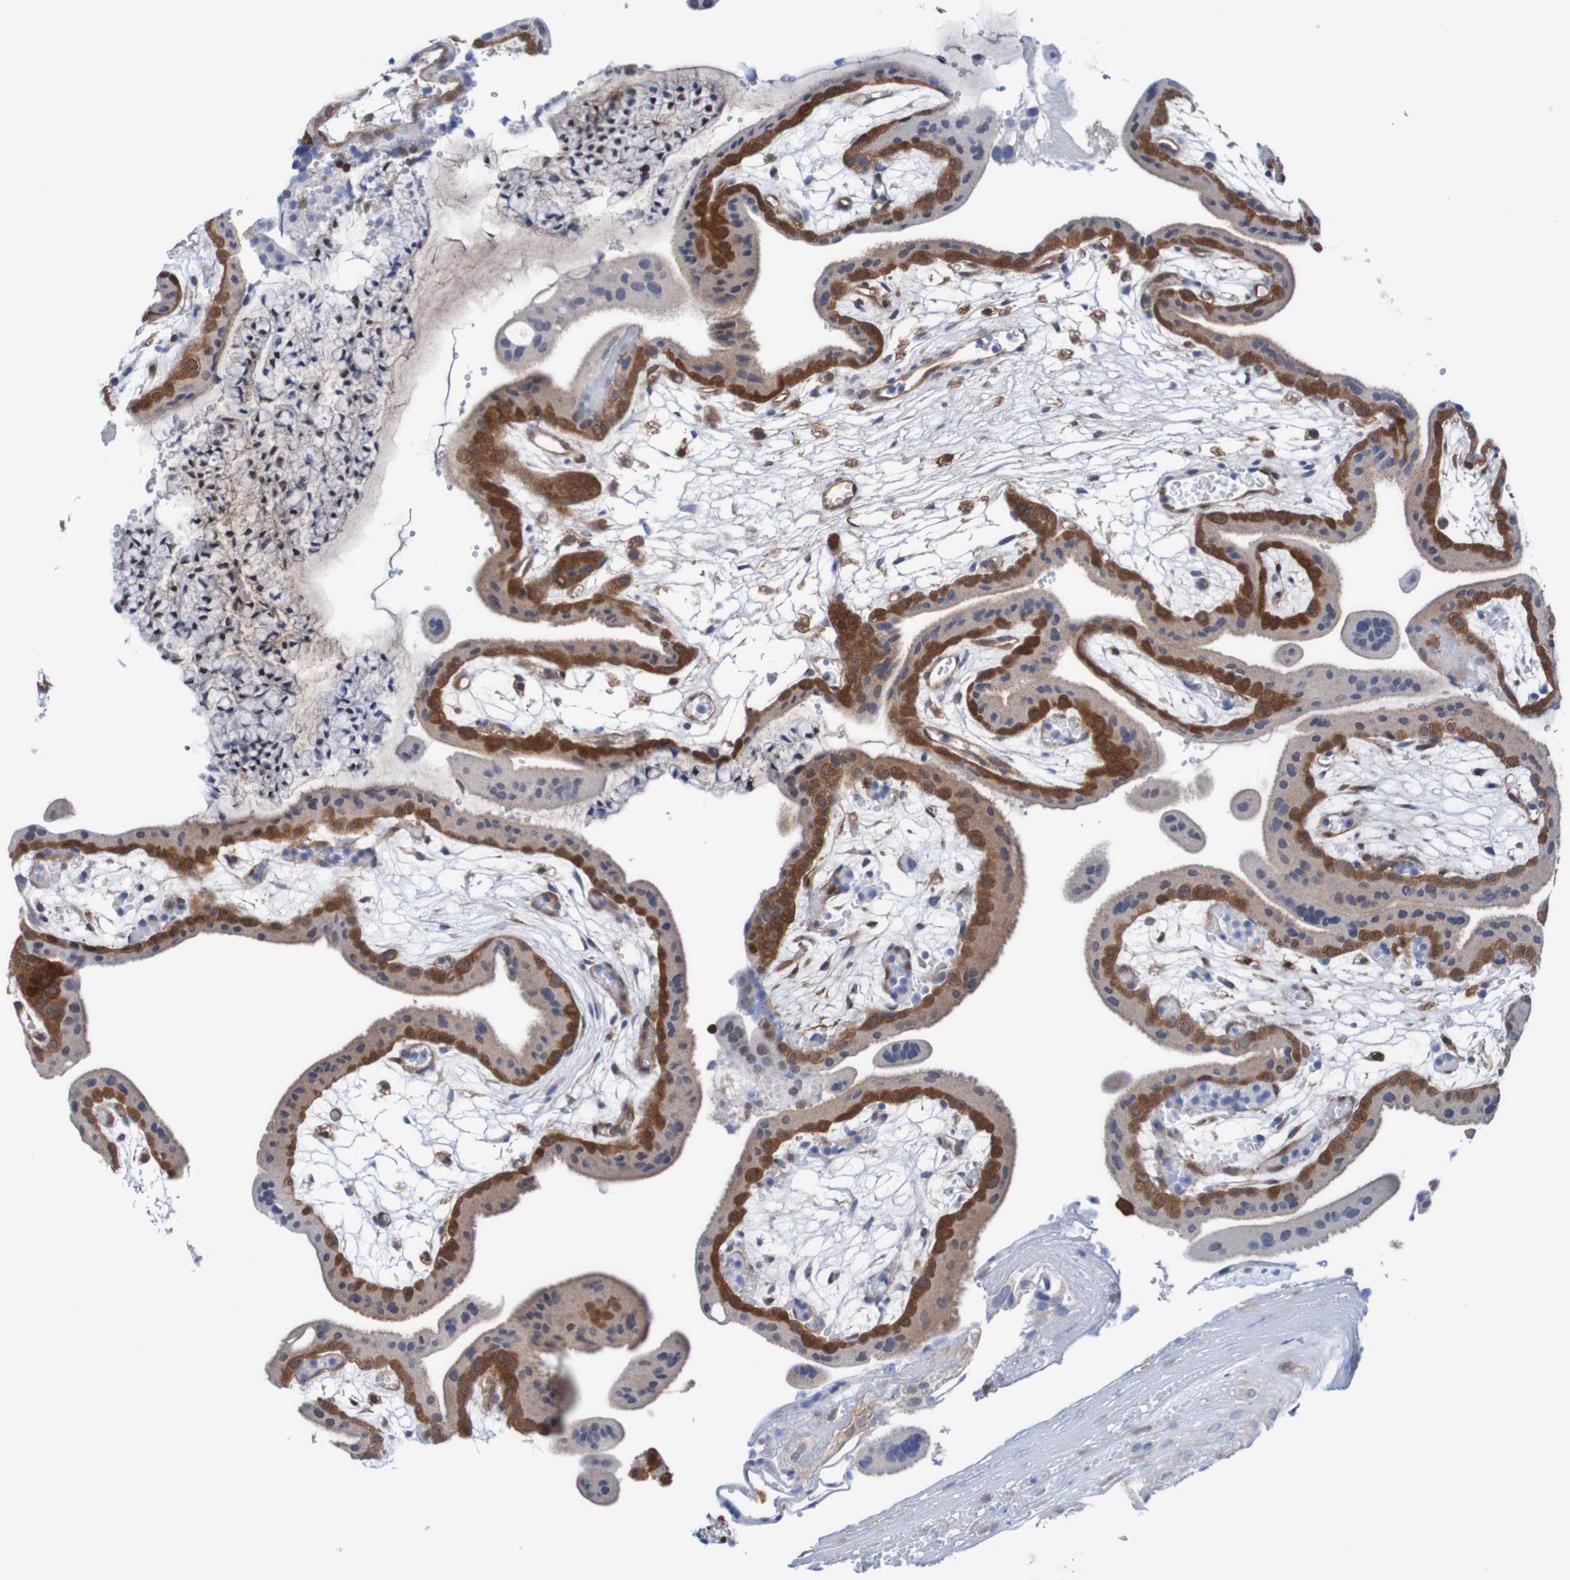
{"staining": {"intensity": "moderate", "quantity": ">75%", "location": "cytoplasmic/membranous"}, "tissue": "placenta", "cell_type": "Decidual cells", "image_type": "normal", "snomed": [{"axis": "morphology", "description": "Normal tissue, NOS"}, {"axis": "topography", "description": "Placenta"}], "caption": "Unremarkable placenta was stained to show a protein in brown. There is medium levels of moderate cytoplasmic/membranous expression in approximately >75% of decidual cells. The staining was performed using DAB to visualize the protein expression in brown, while the nuclei were stained in blue with hematoxylin (Magnification: 20x).", "gene": "RIGI", "patient": {"sex": "female", "age": 18}}